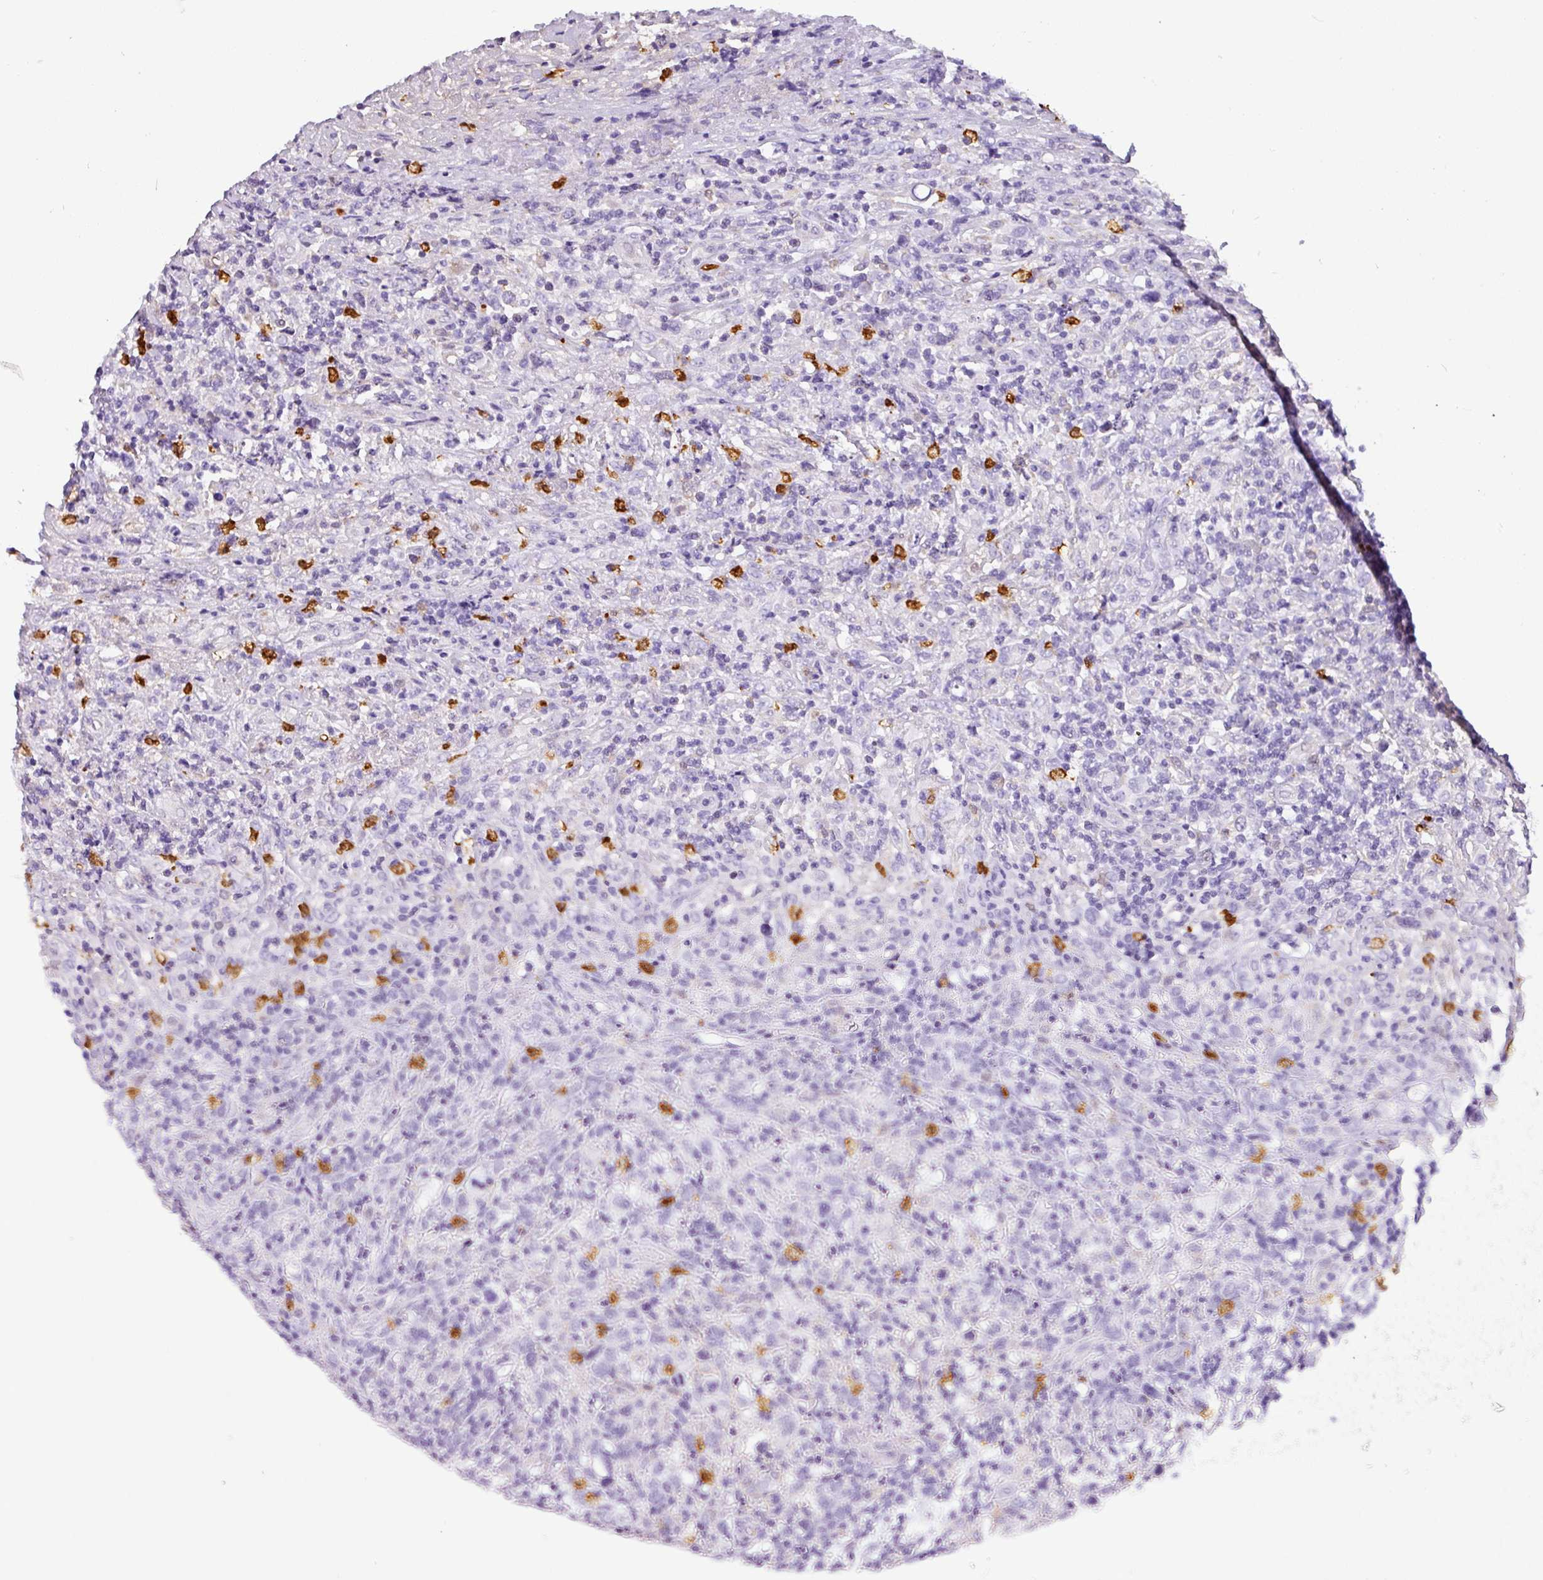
{"staining": {"intensity": "negative", "quantity": "none", "location": "none"}, "tissue": "lymphoma", "cell_type": "Tumor cells", "image_type": "cancer", "snomed": [{"axis": "morphology", "description": "Hodgkin's disease, NOS"}, {"axis": "topography", "description": "Lymph node"}], "caption": "This is an immunohistochemistry photomicrograph of lymphoma. There is no expression in tumor cells.", "gene": "SH2D3C", "patient": {"sex": "female", "age": 18}}